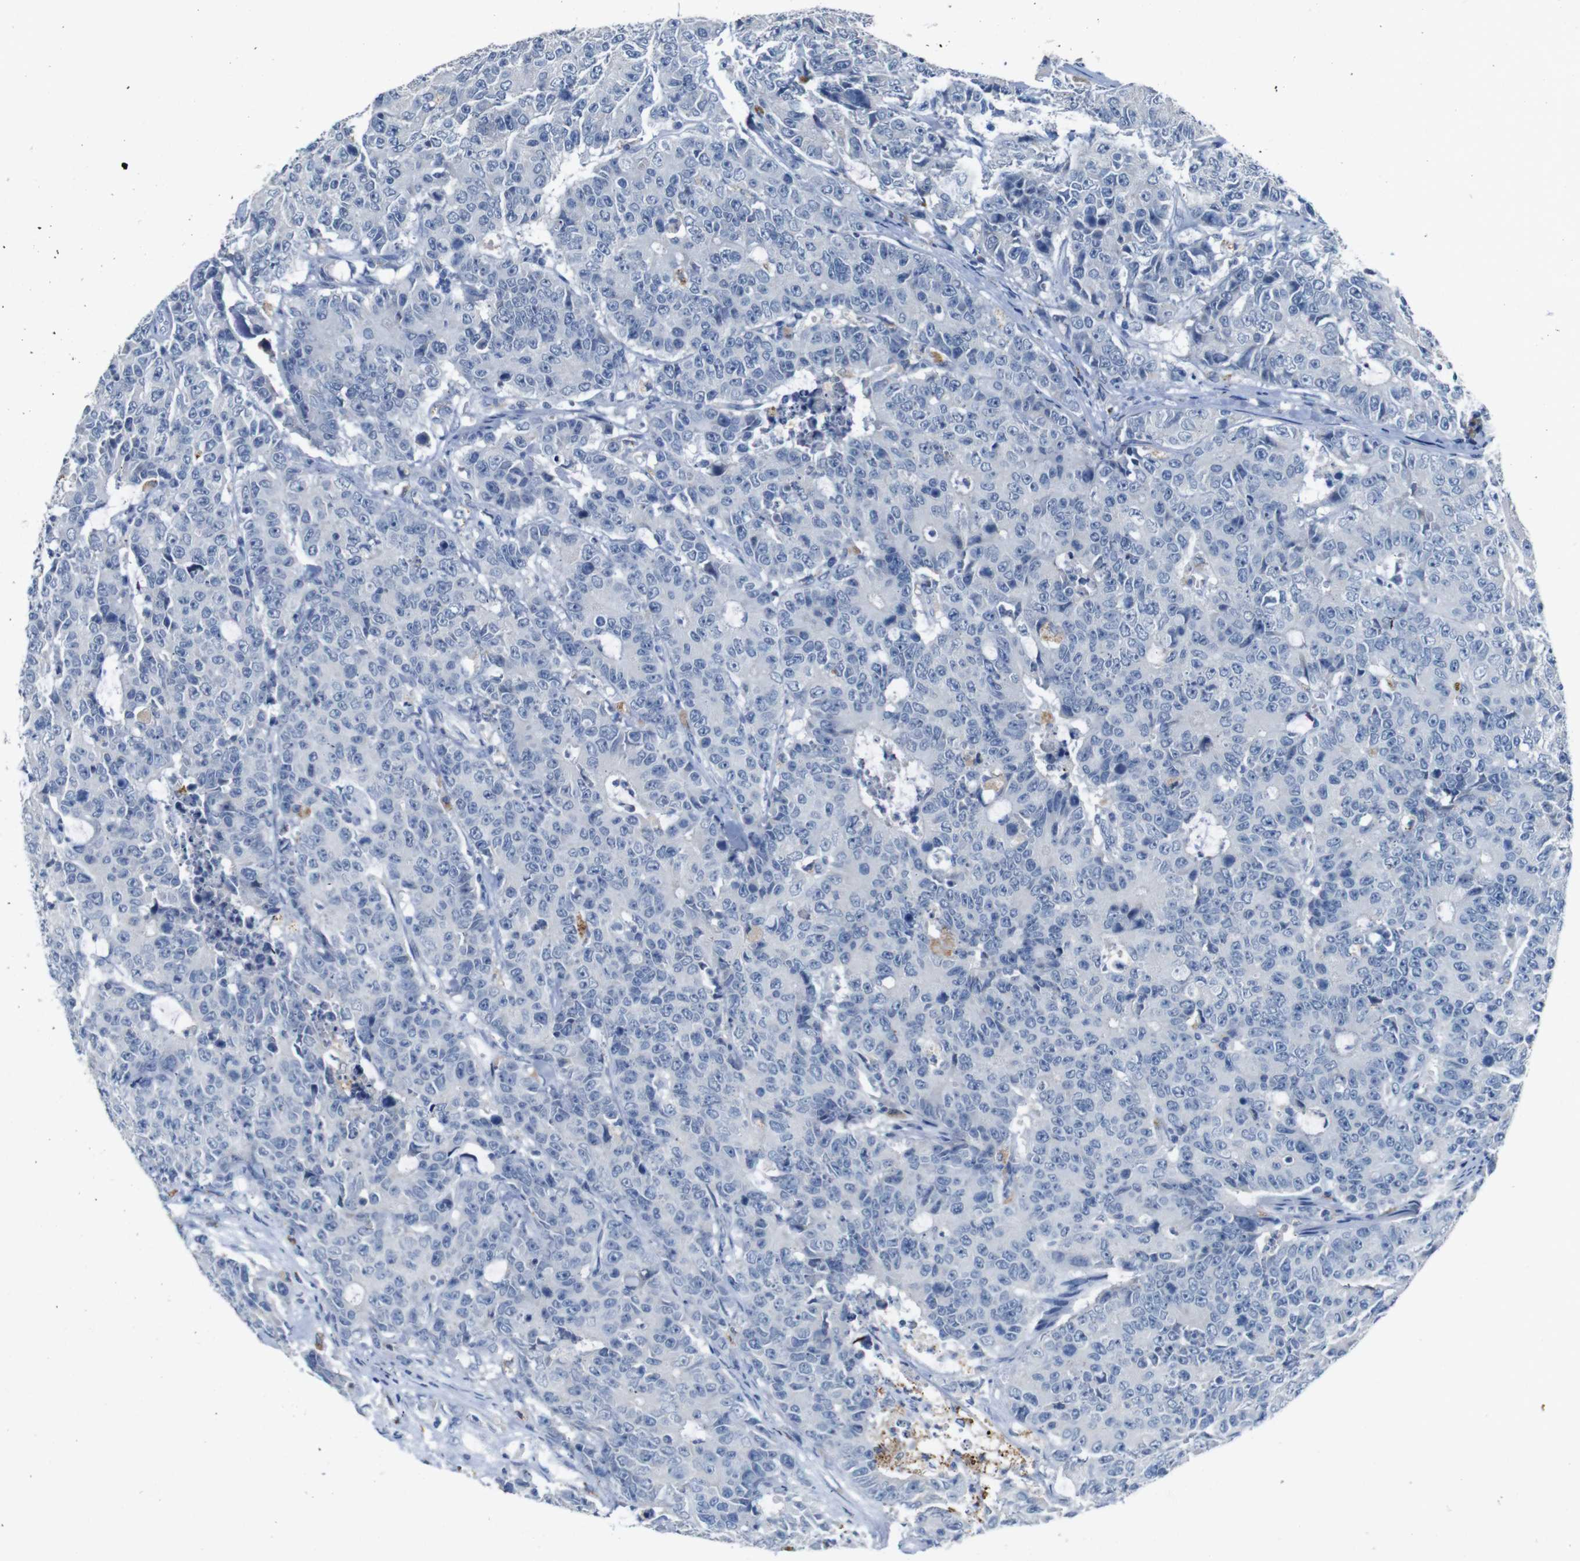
{"staining": {"intensity": "negative", "quantity": "none", "location": "none"}, "tissue": "colorectal cancer", "cell_type": "Tumor cells", "image_type": "cancer", "snomed": [{"axis": "morphology", "description": "Adenocarcinoma, NOS"}, {"axis": "topography", "description": "Colon"}], "caption": "This is a histopathology image of immunohistochemistry staining of colorectal cancer (adenocarcinoma), which shows no positivity in tumor cells. The staining is performed using DAB (3,3'-diaminobenzidine) brown chromogen with nuclei counter-stained in using hematoxylin.", "gene": "SLC2A8", "patient": {"sex": "female", "age": 86}}